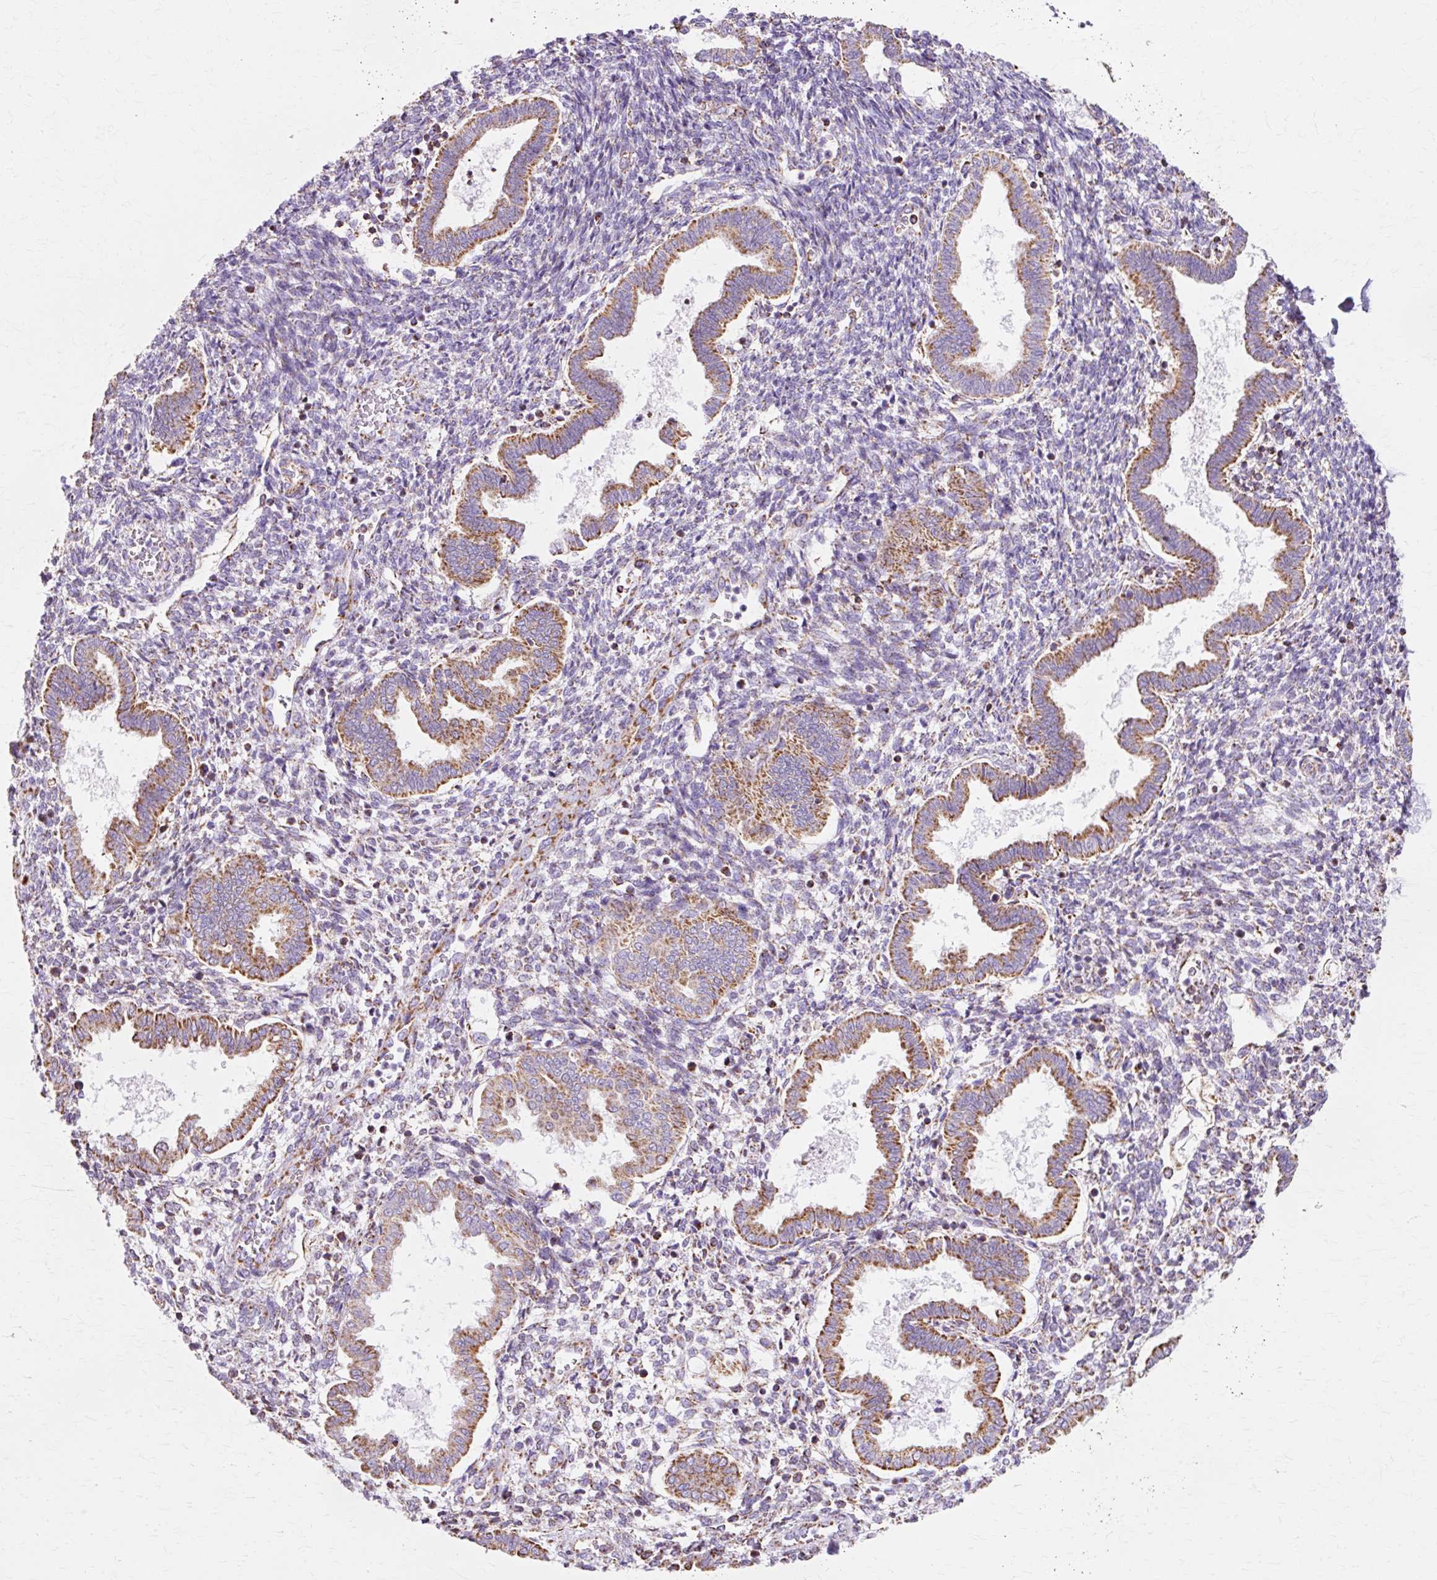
{"staining": {"intensity": "negative", "quantity": "none", "location": "none"}, "tissue": "endometrium", "cell_type": "Cells in endometrial stroma", "image_type": "normal", "snomed": [{"axis": "morphology", "description": "Normal tissue, NOS"}, {"axis": "topography", "description": "Endometrium"}], "caption": "Immunohistochemistry (IHC) micrograph of normal human endometrium stained for a protein (brown), which exhibits no staining in cells in endometrial stroma. (DAB immunohistochemistry visualized using brightfield microscopy, high magnification).", "gene": "ATP5PO", "patient": {"sex": "female", "age": 24}}